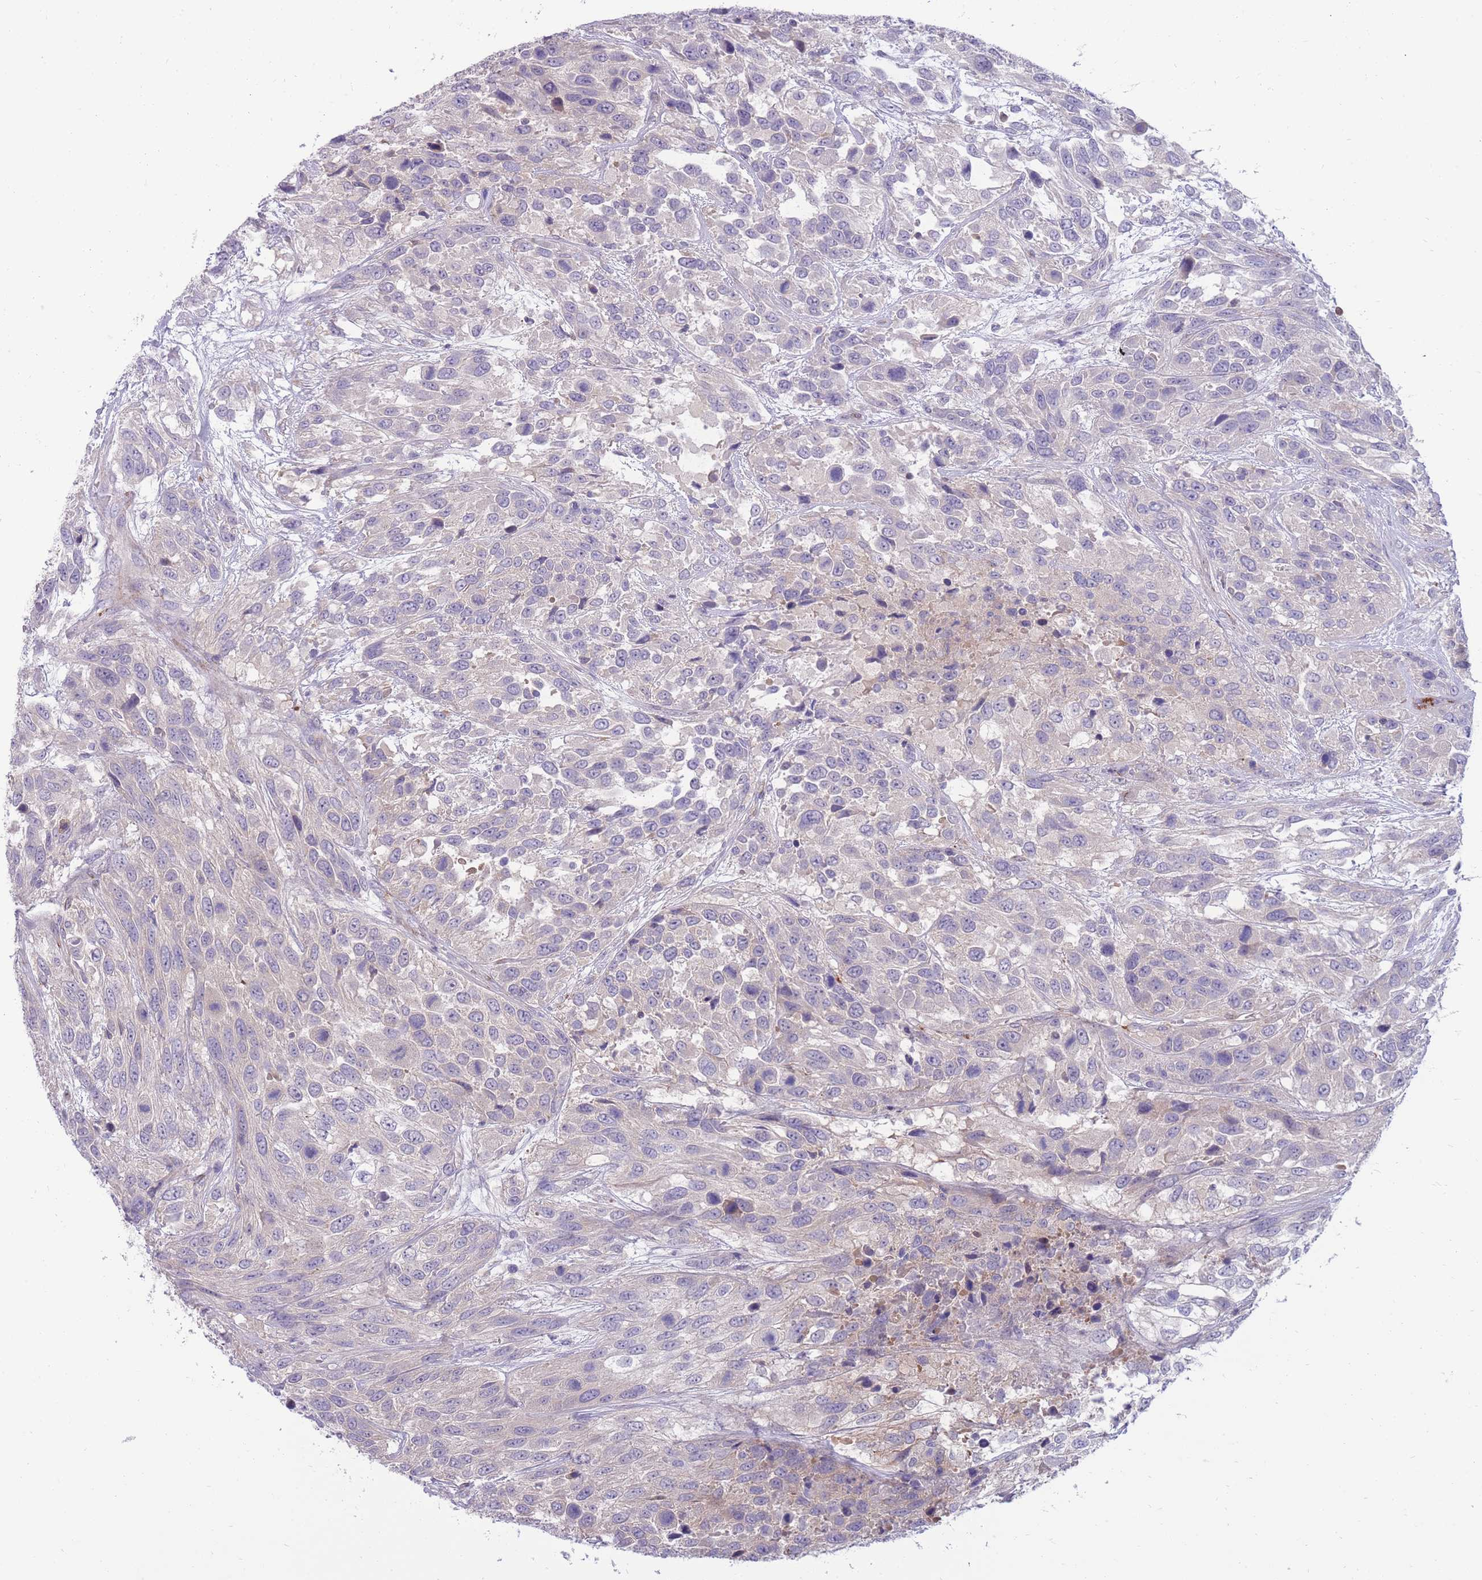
{"staining": {"intensity": "negative", "quantity": "none", "location": "none"}, "tissue": "urothelial cancer", "cell_type": "Tumor cells", "image_type": "cancer", "snomed": [{"axis": "morphology", "description": "Urothelial carcinoma, High grade"}, {"axis": "topography", "description": "Urinary bladder"}], "caption": "High power microscopy image of an immunohistochemistry (IHC) photomicrograph of high-grade urothelial carcinoma, revealing no significant staining in tumor cells.", "gene": "RGS11", "patient": {"sex": "female", "age": 70}}